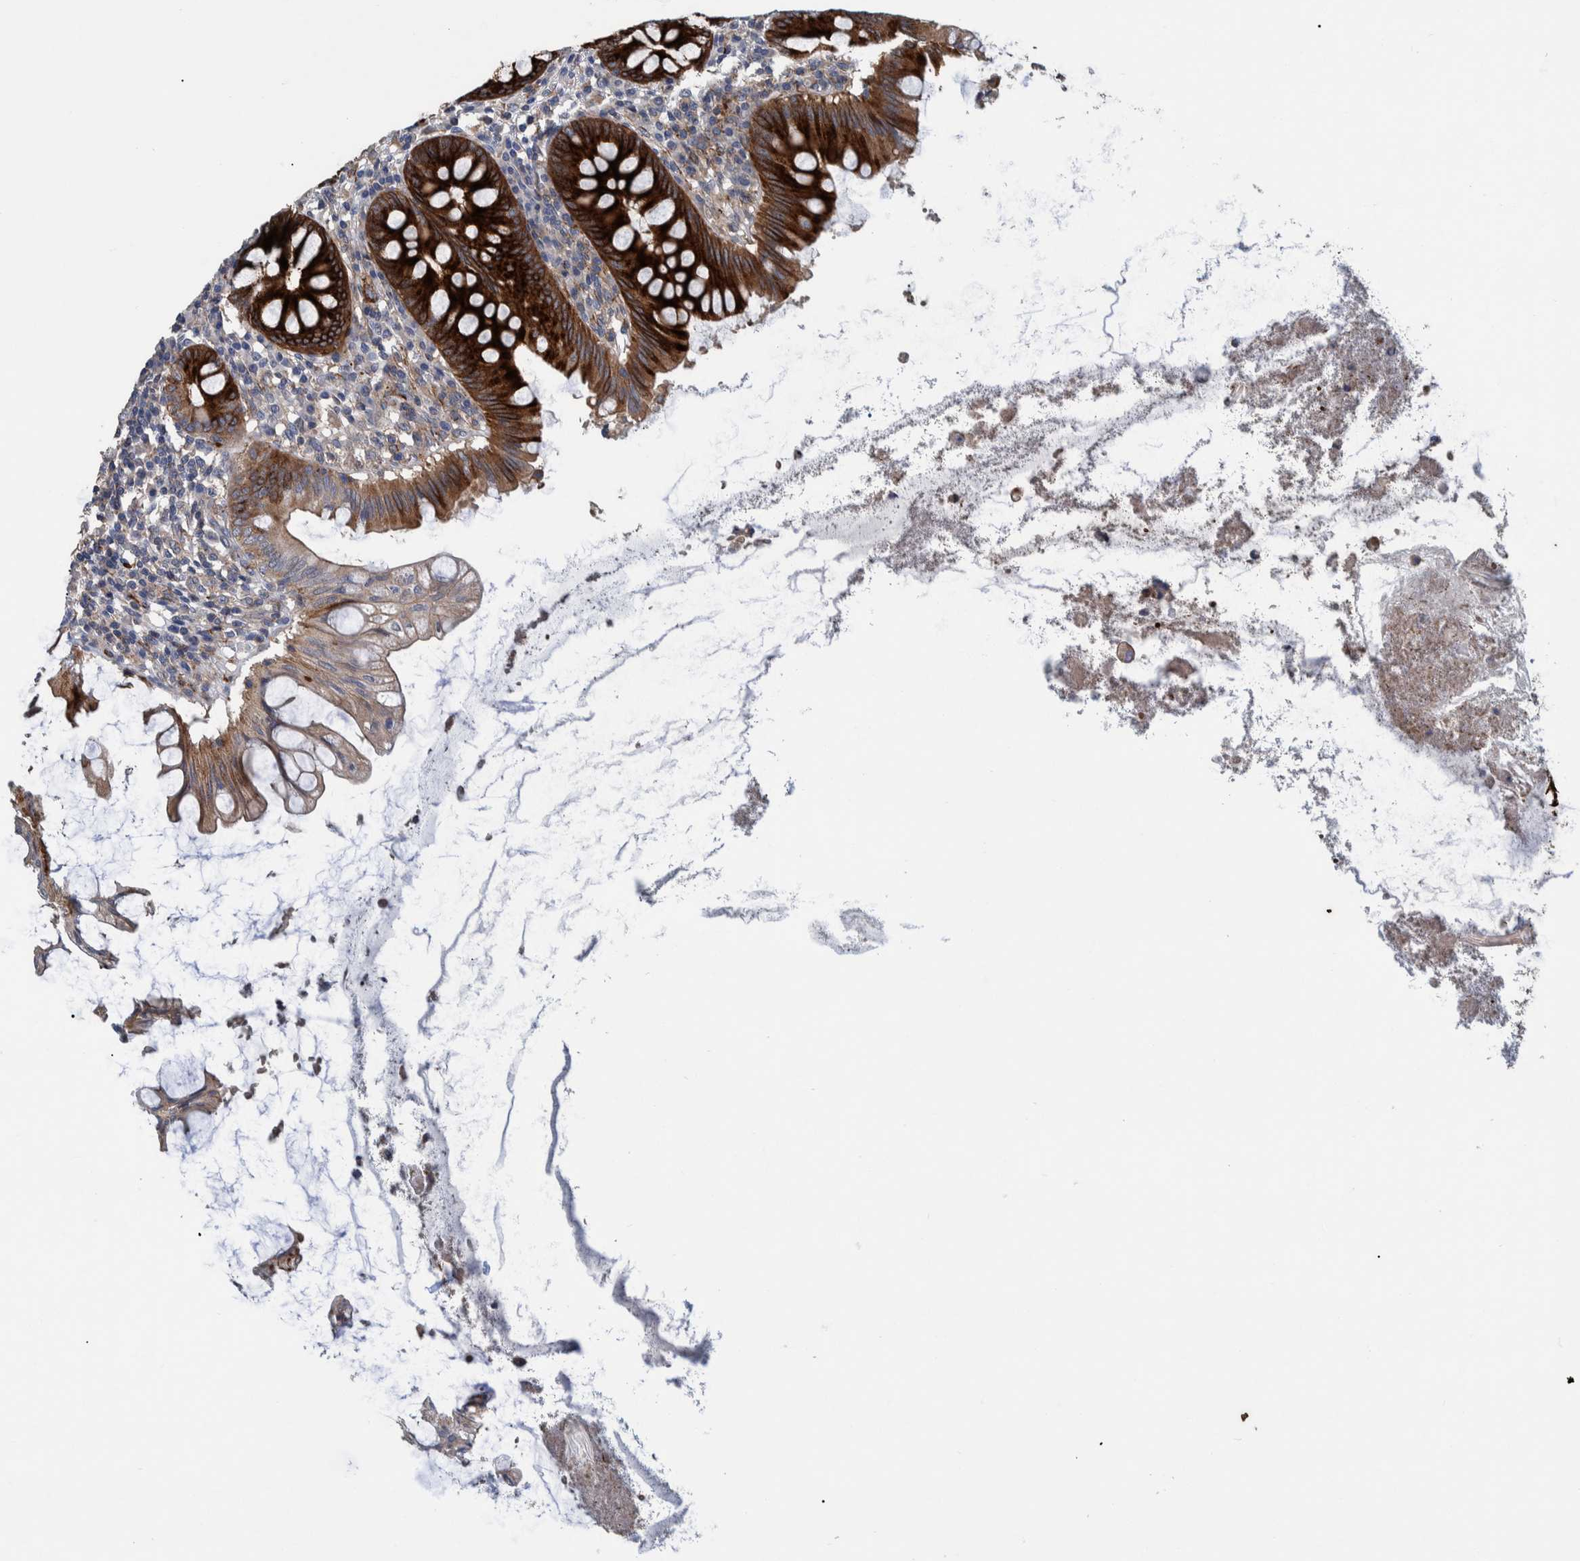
{"staining": {"intensity": "strong", "quantity": ">75%", "location": "cytoplasmic/membranous"}, "tissue": "appendix", "cell_type": "Glandular cells", "image_type": "normal", "snomed": [{"axis": "morphology", "description": "Normal tissue, NOS"}, {"axis": "topography", "description": "Appendix"}], "caption": "Strong cytoplasmic/membranous staining for a protein is seen in approximately >75% of glandular cells of benign appendix using immunohistochemistry (IHC).", "gene": "MKS1", "patient": {"sex": "male", "age": 56}}